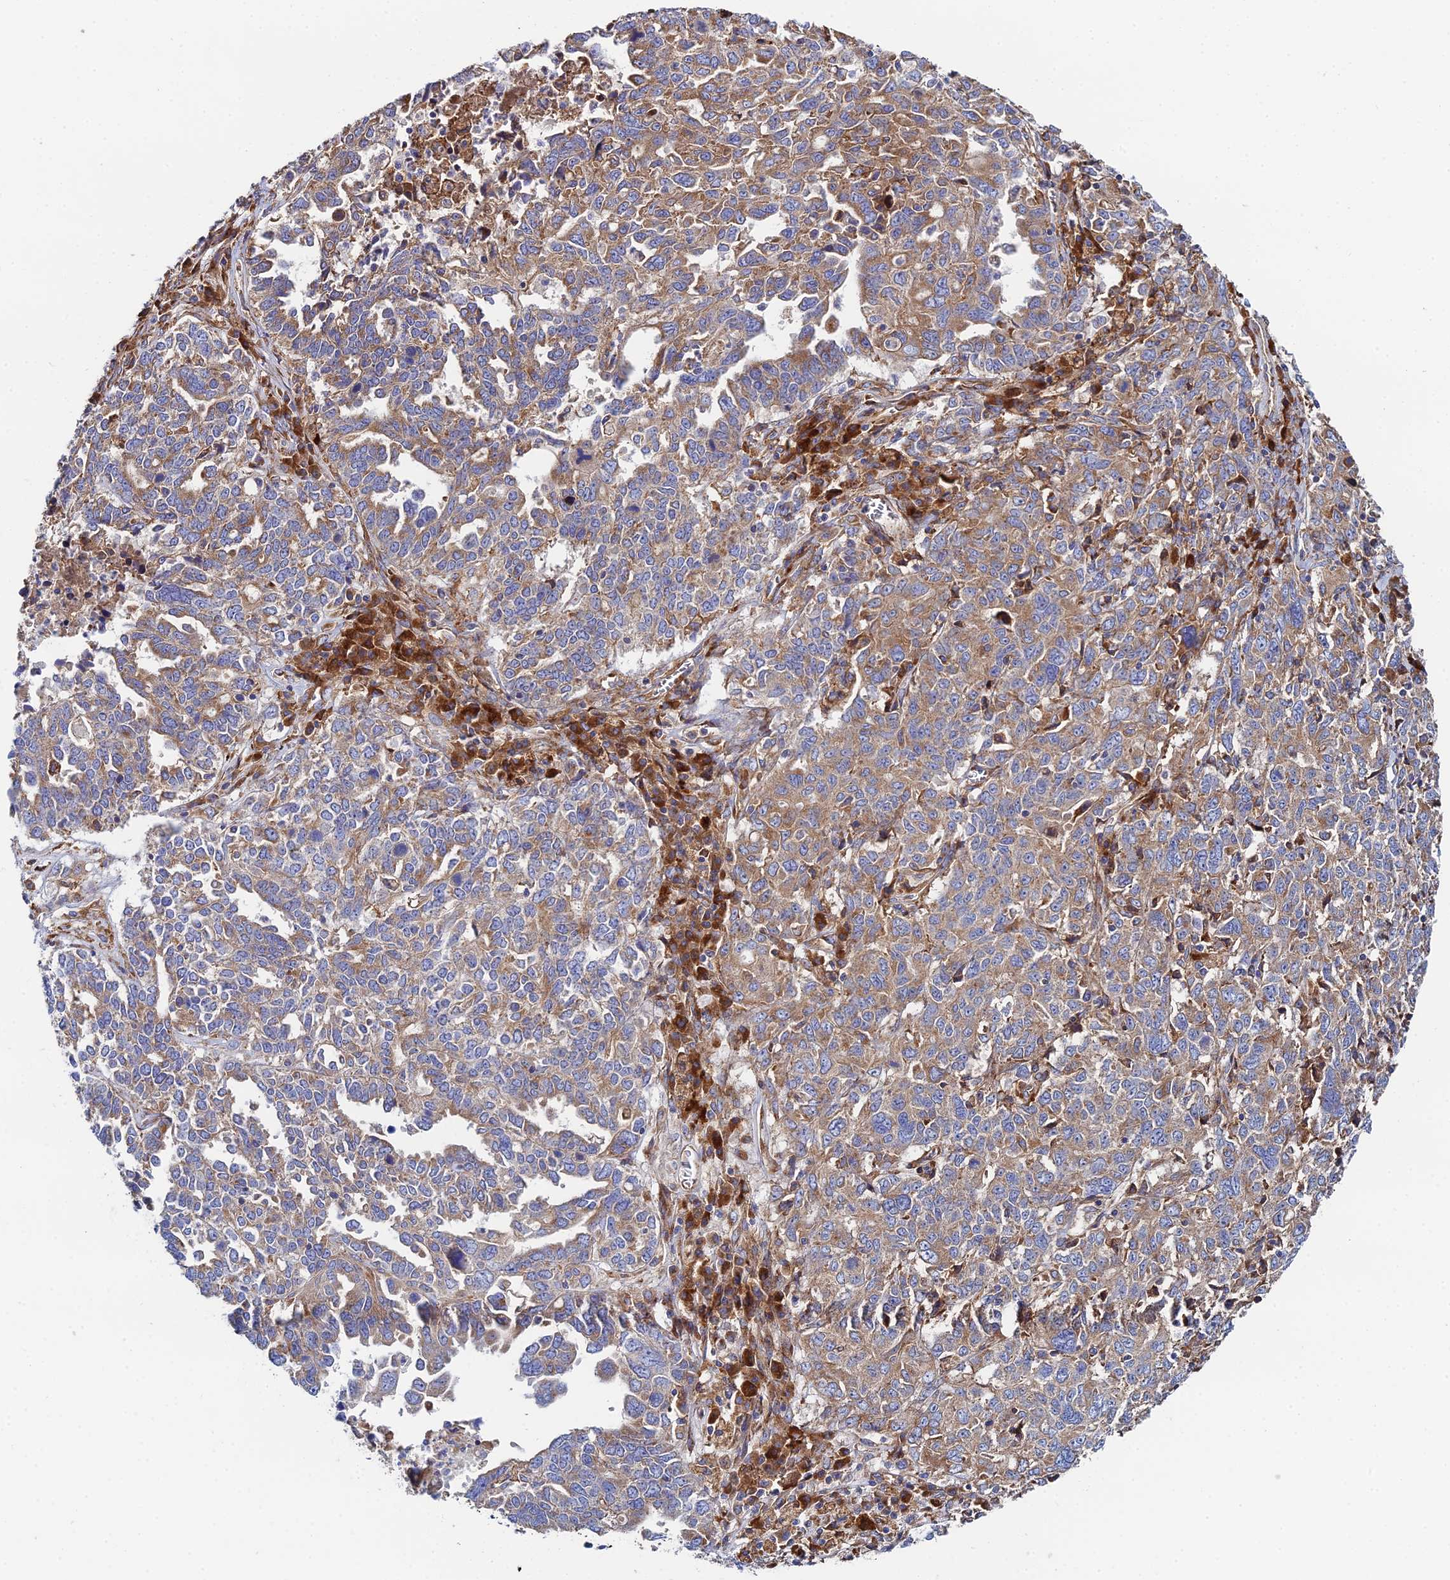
{"staining": {"intensity": "moderate", "quantity": ">75%", "location": "cytoplasmic/membranous"}, "tissue": "ovarian cancer", "cell_type": "Tumor cells", "image_type": "cancer", "snomed": [{"axis": "morphology", "description": "Carcinoma, endometroid"}, {"axis": "topography", "description": "Ovary"}], "caption": "High-power microscopy captured an IHC micrograph of endometroid carcinoma (ovarian), revealing moderate cytoplasmic/membranous staining in approximately >75% of tumor cells.", "gene": "CLCN3", "patient": {"sex": "female", "age": 62}}